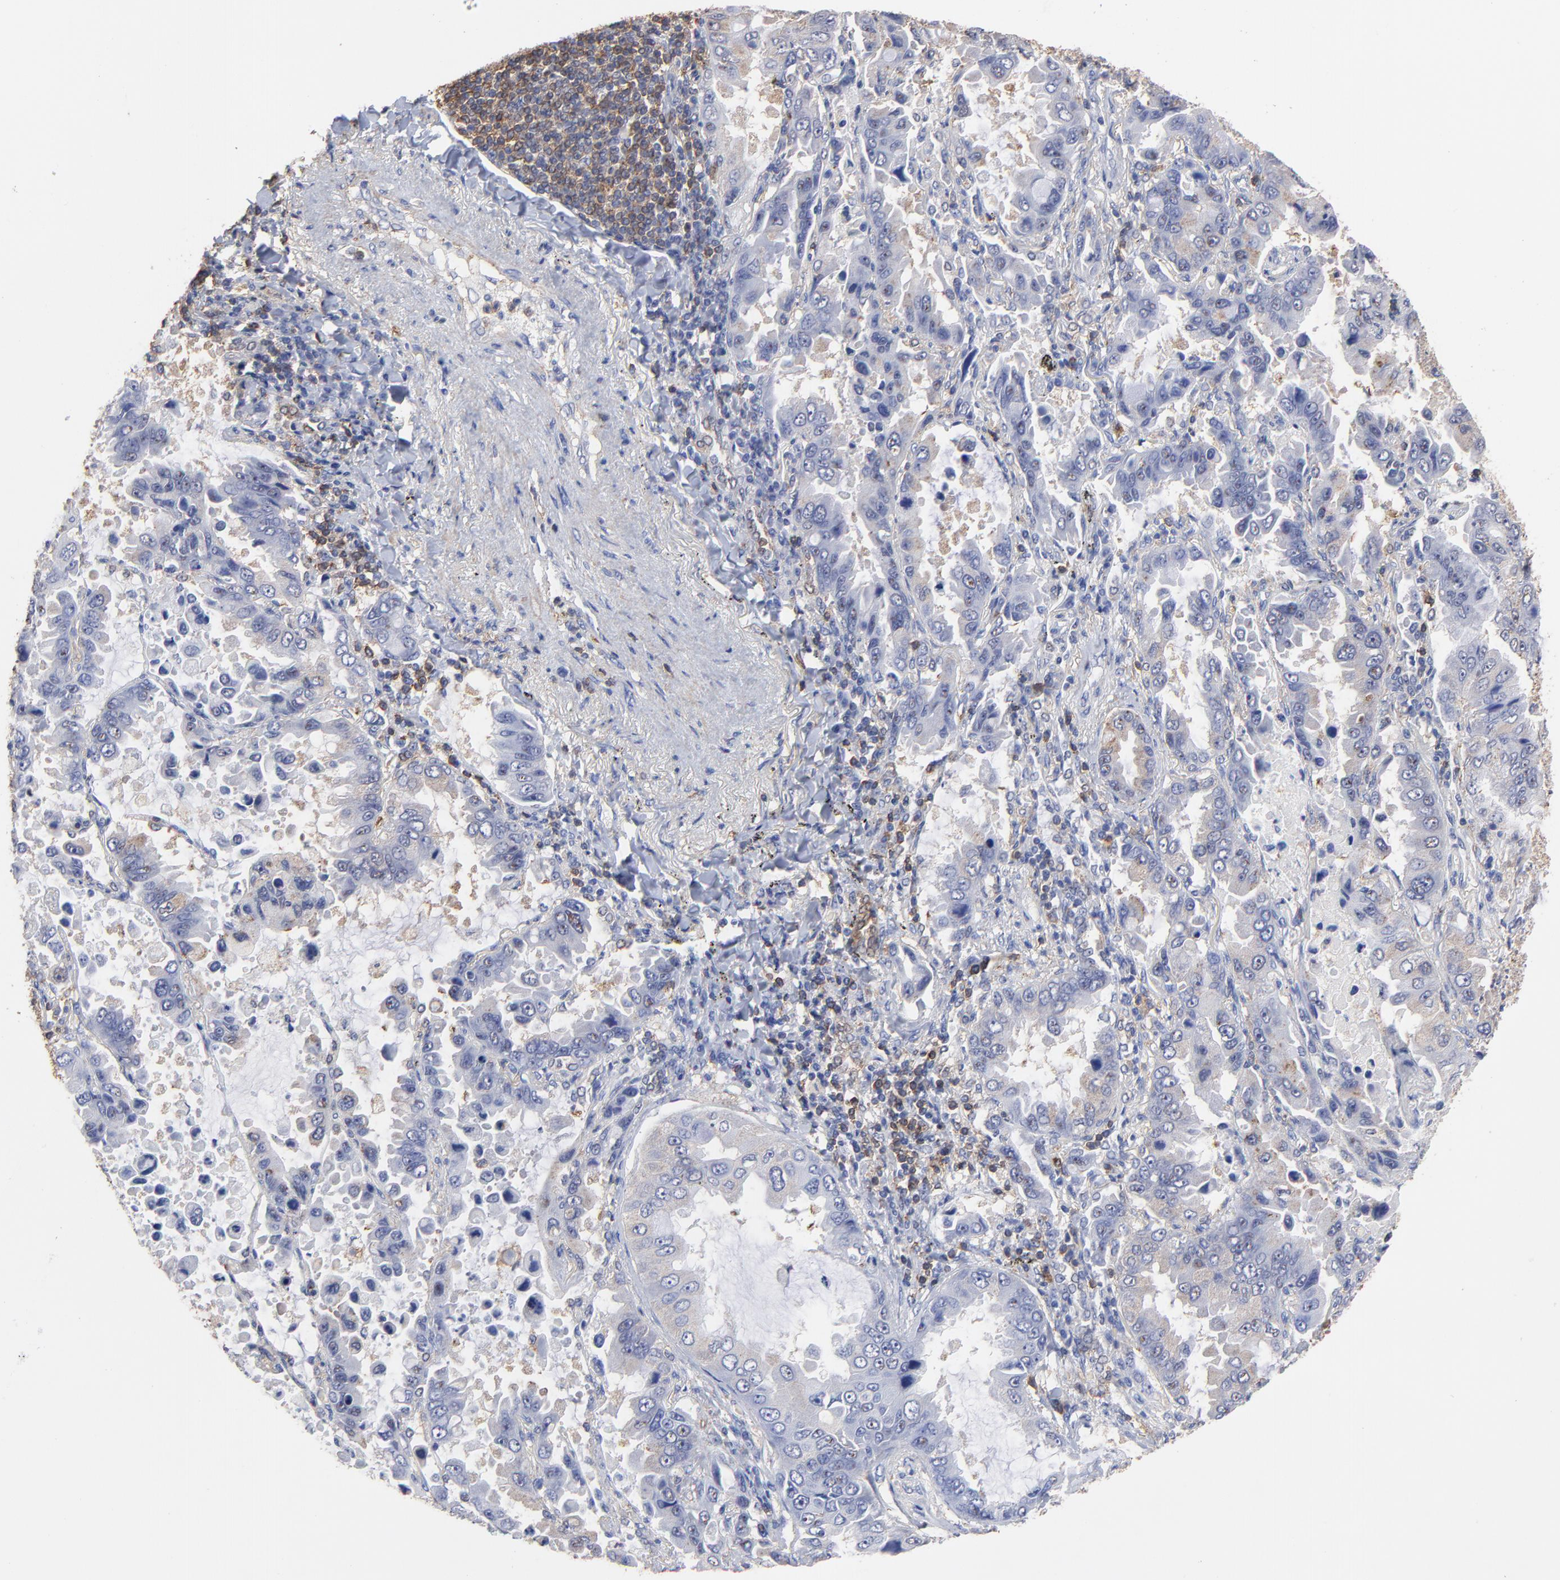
{"staining": {"intensity": "weak", "quantity": "<25%", "location": "cytoplasmic/membranous"}, "tissue": "lung cancer", "cell_type": "Tumor cells", "image_type": "cancer", "snomed": [{"axis": "morphology", "description": "Adenocarcinoma, NOS"}, {"axis": "topography", "description": "Lung"}], "caption": "A micrograph of human lung cancer (adenocarcinoma) is negative for staining in tumor cells.", "gene": "ASL", "patient": {"sex": "male", "age": 64}}